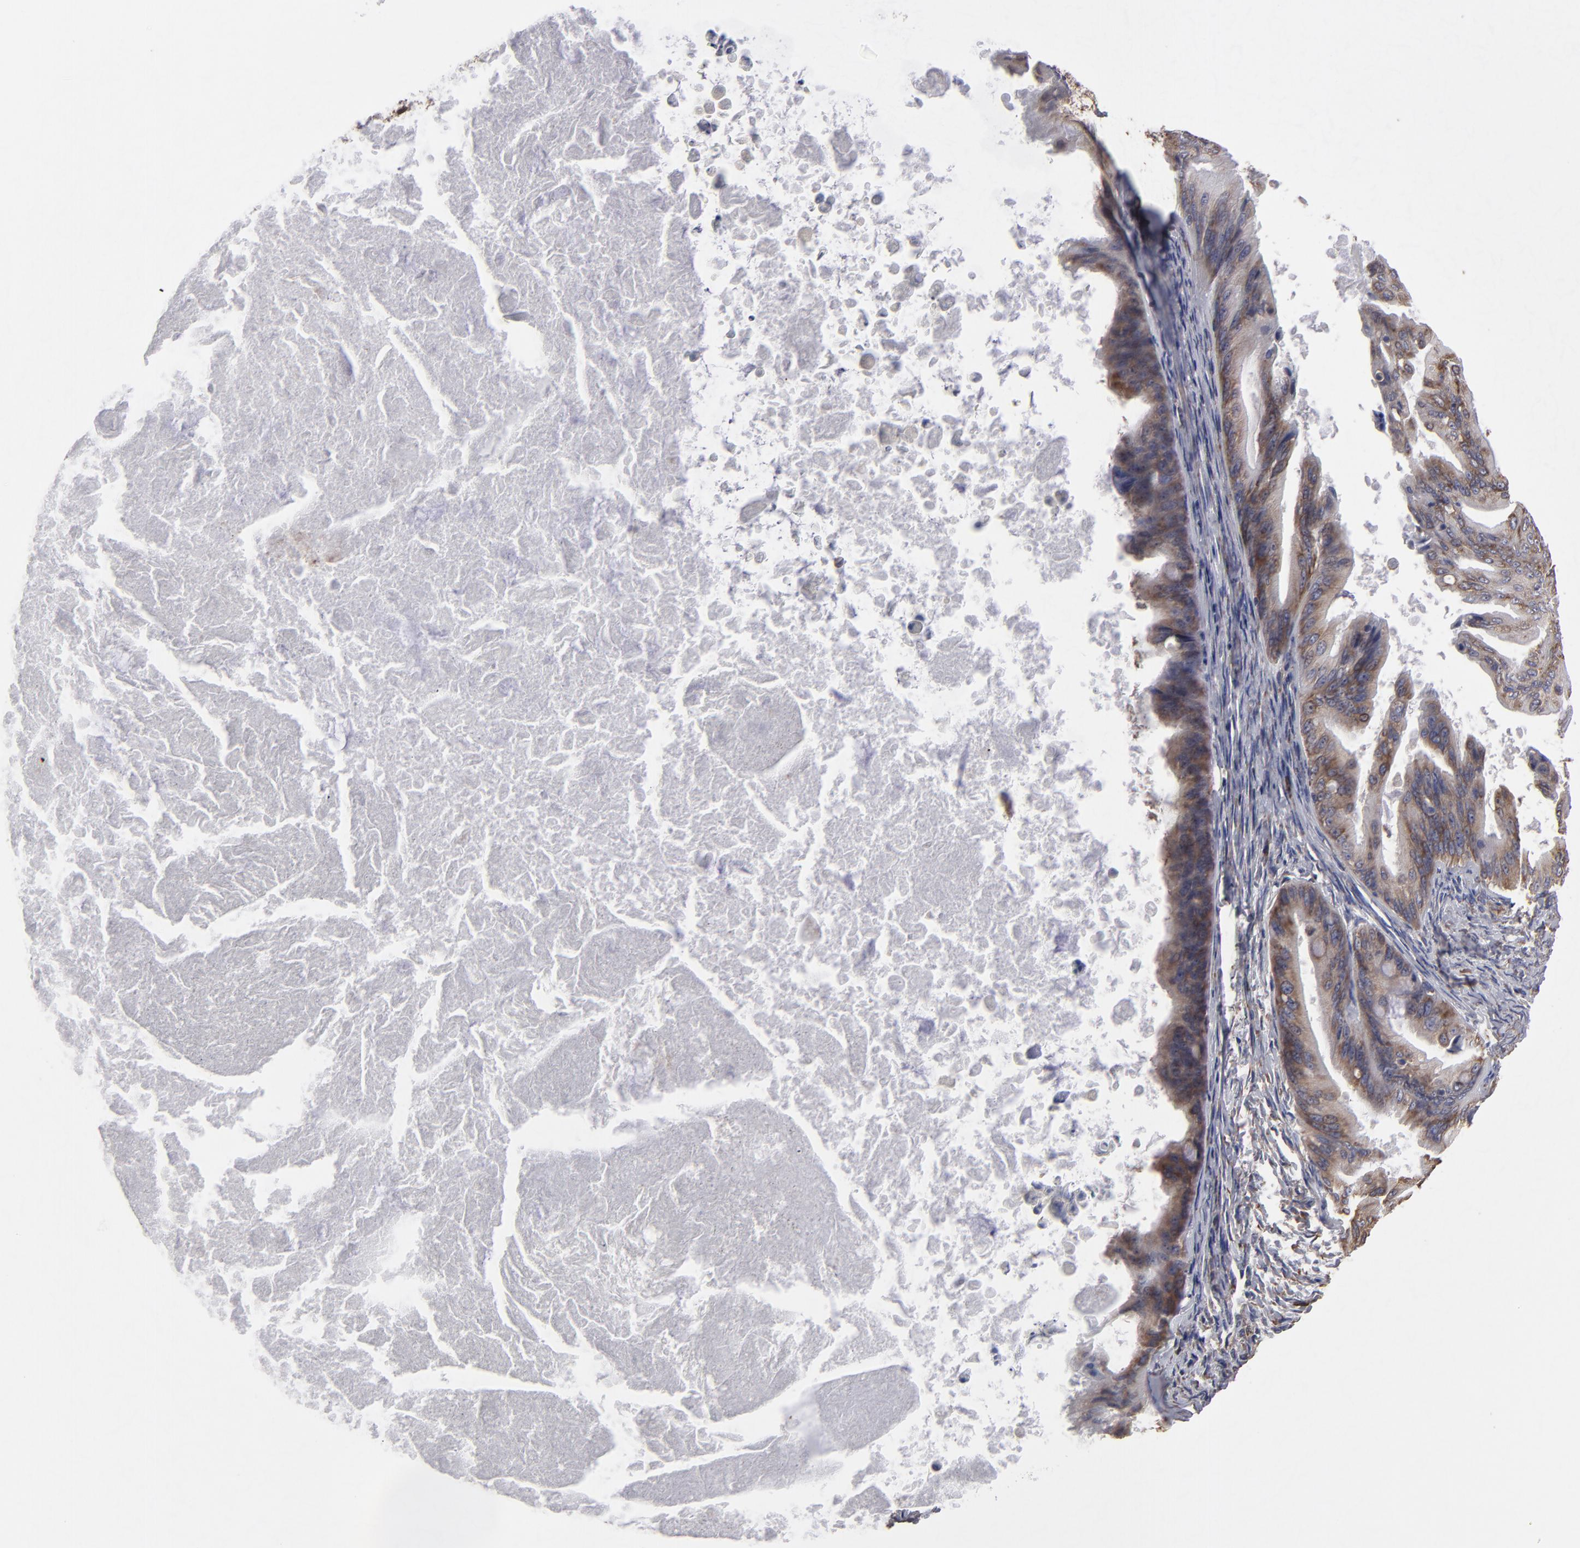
{"staining": {"intensity": "moderate", "quantity": ">75%", "location": "cytoplasmic/membranous"}, "tissue": "ovarian cancer", "cell_type": "Tumor cells", "image_type": "cancer", "snomed": [{"axis": "morphology", "description": "Cystadenocarcinoma, mucinous, NOS"}, {"axis": "topography", "description": "Ovary"}], "caption": "DAB (3,3'-diaminobenzidine) immunohistochemical staining of ovarian cancer displays moderate cytoplasmic/membranous protein staining in approximately >75% of tumor cells.", "gene": "SND1", "patient": {"sex": "female", "age": 37}}